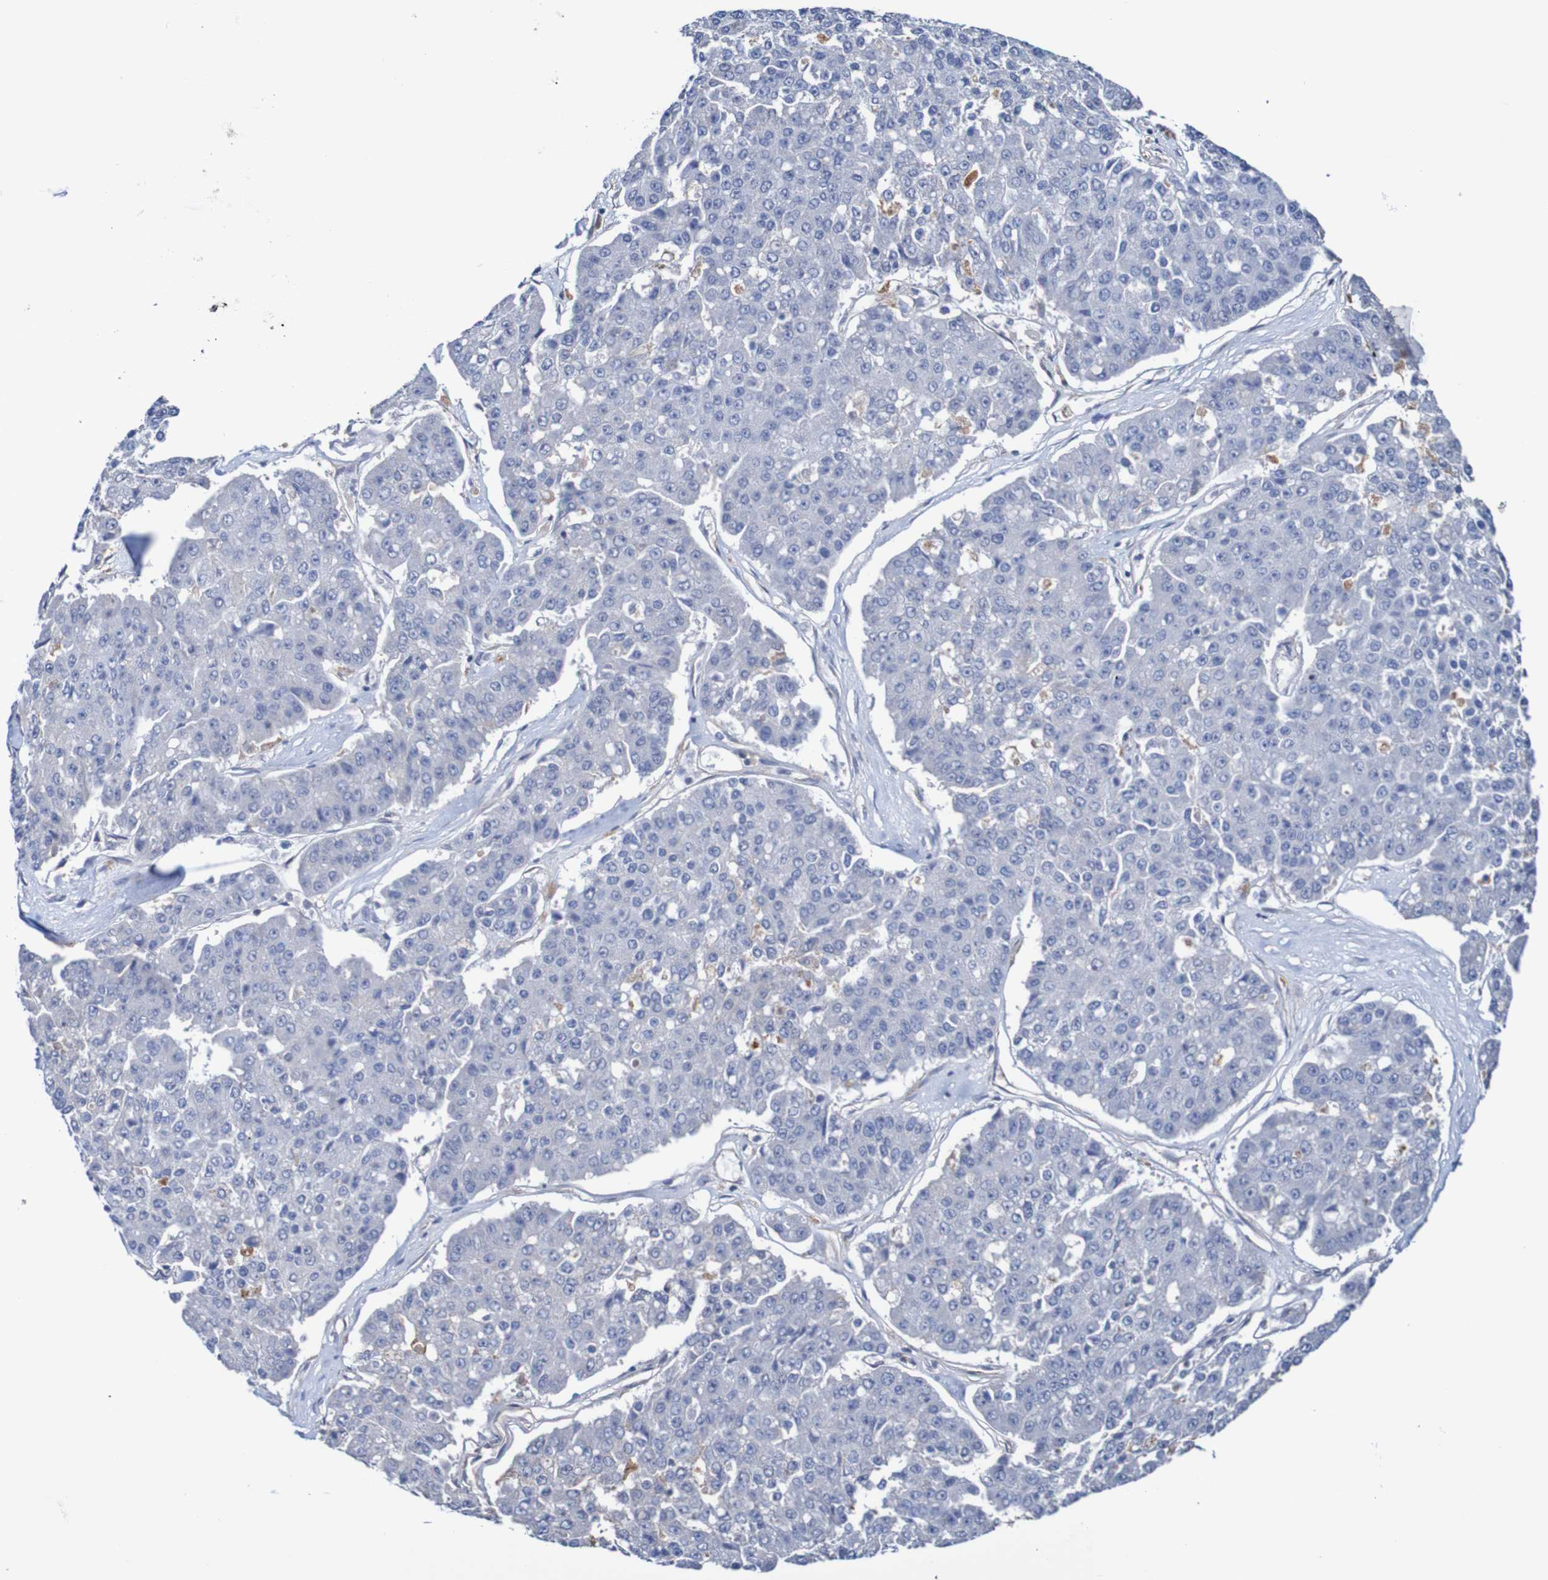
{"staining": {"intensity": "negative", "quantity": "none", "location": "none"}, "tissue": "pancreatic cancer", "cell_type": "Tumor cells", "image_type": "cancer", "snomed": [{"axis": "morphology", "description": "Adenocarcinoma, NOS"}, {"axis": "topography", "description": "Pancreas"}], "caption": "Tumor cells show no significant protein expression in pancreatic adenocarcinoma. (Stains: DAB (3,3'-diaminobenzidine) immunohistochemistry (IHC) with hematoxylin counter stain, Microscopy: brightfield microscopy at high magnification).", "gene": "RIGI", "patient": {"sex": "male", "age": 50}}